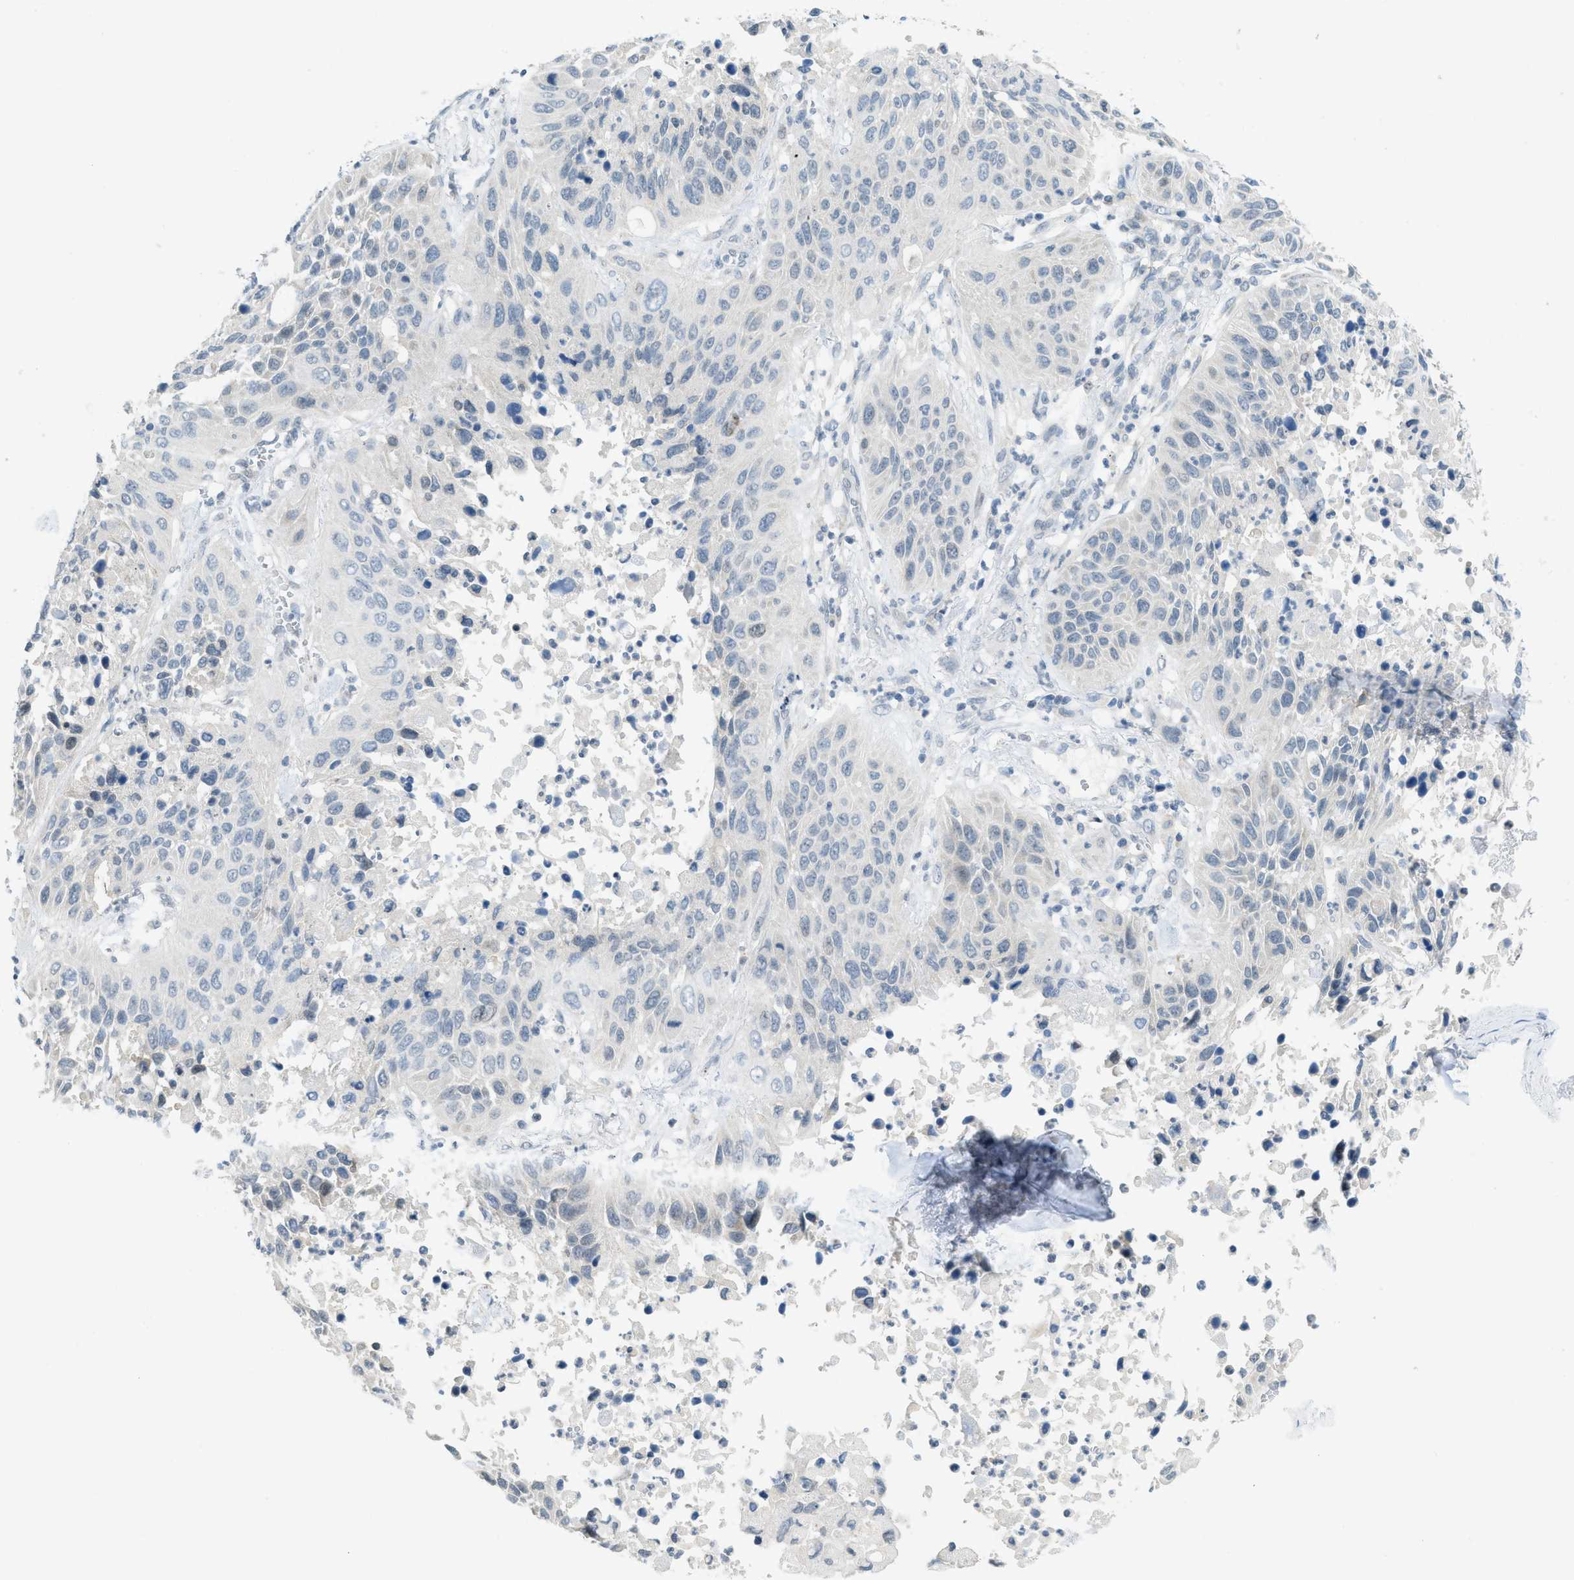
{"staining": {"intensity": "weak", "quantity": "<25%", "location": "cytoplasmic/membranous,nuclear"}, "tissue": "lung cancer", "cell_type": "Tumor cells", "image_type": "cancer", "snomed": [{"axis": "morphology", "description": "Squamous cell carcinoma, NOS"}, {"axis": "topography", "description": "Lung"}], "caption": "This is an immunohistochemistry (IHC) histopathology image of lung cancer. There is no expression in tumor cells.", "gene": "TXNDC2", "patient": {"sex": "female", "age": 76}}